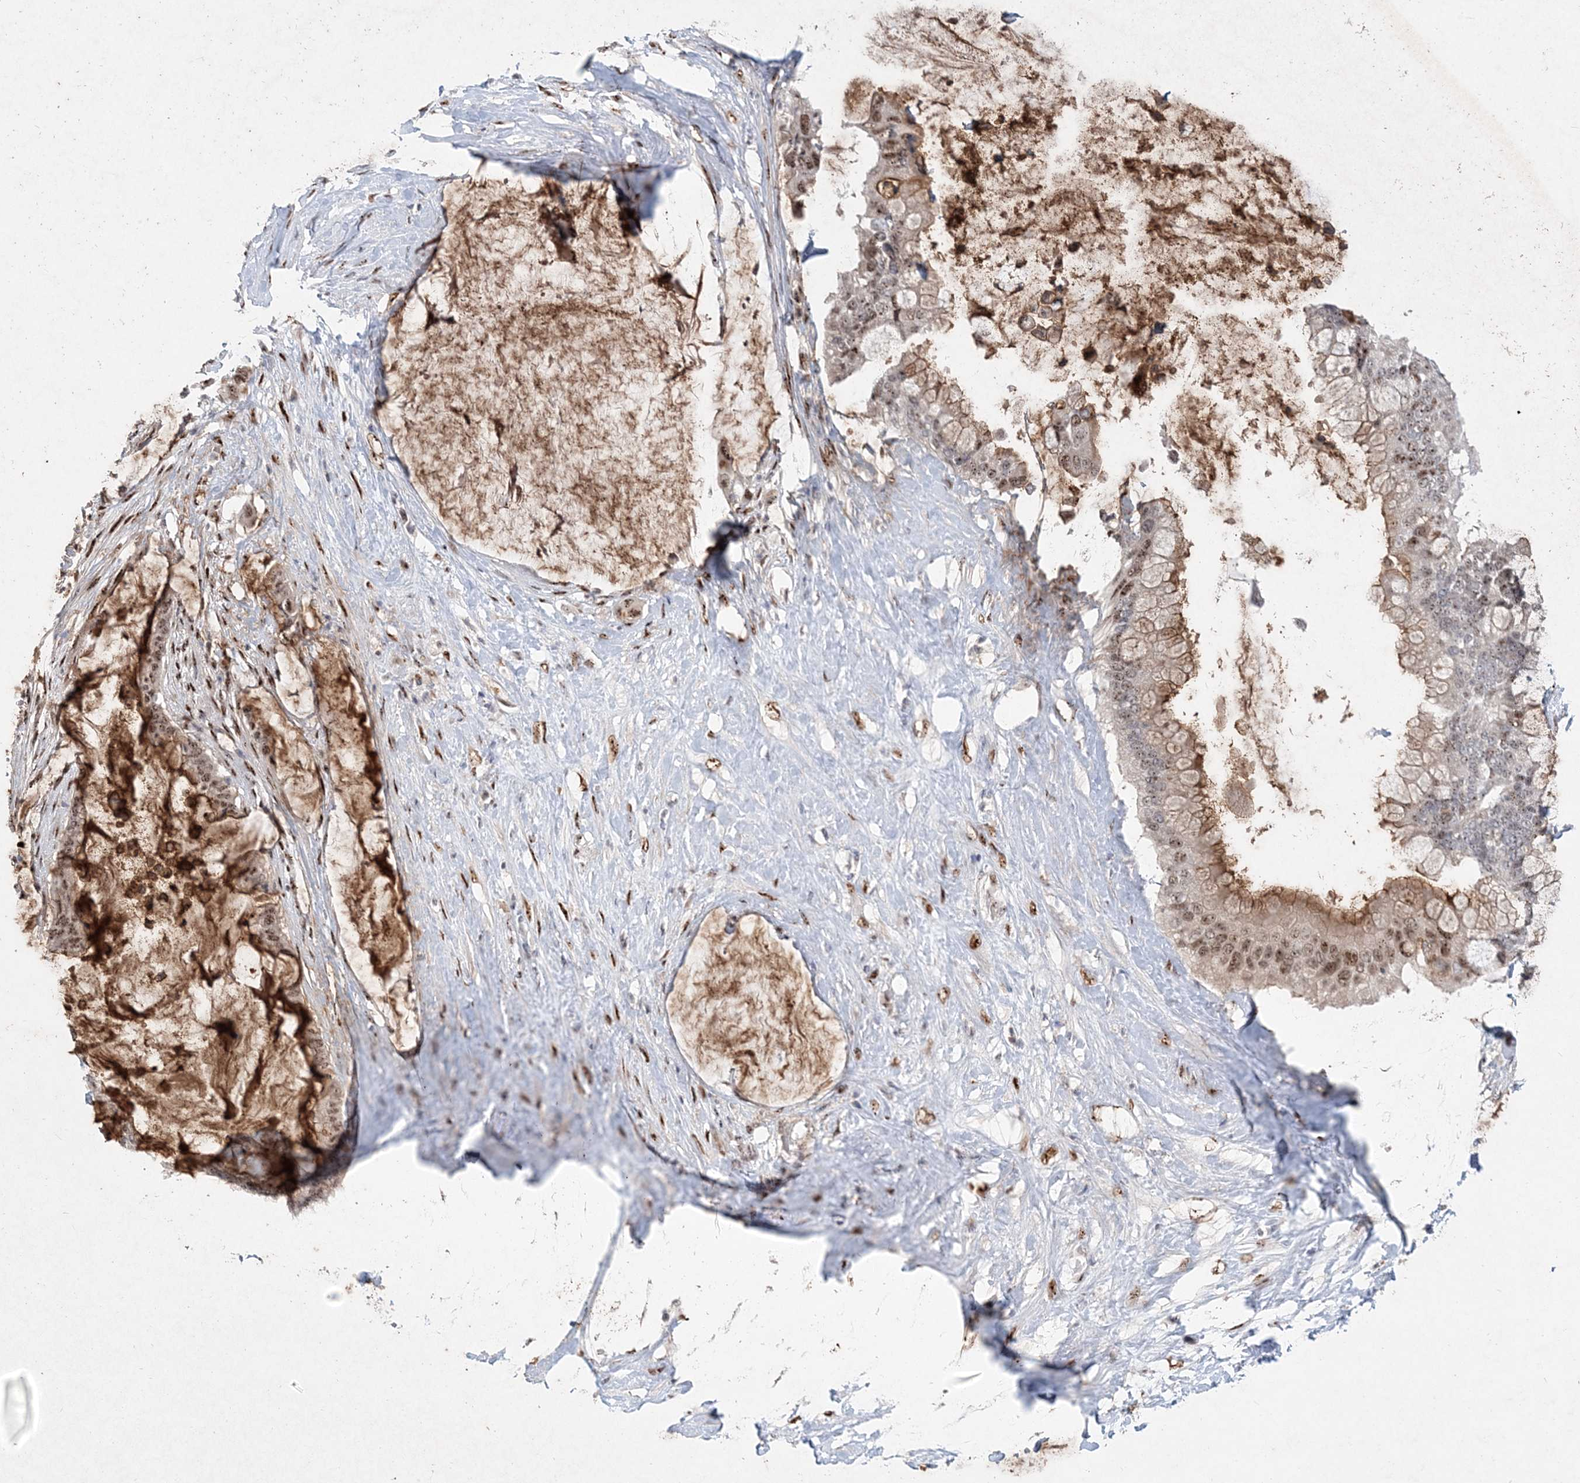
{"staining": {"intensity": "moderate", "quantity": ">75%", "location": "cytoplasmic/membranous,nuclear"}, "tissue": "pancreatic cancer", "cell_type": "Tumor cells", "image_type": "cancer", "snomed": [{"axis": "morphology", "description": "Adenocarcinoma, NOS"}, {"axis": "topography", "description": "Pancreas"}], "caption": "DAB (3,3'-diaminobenzidine) immunohistochemical staining of human adenocarcinoma (pancreatic) shows moderate cytoplasmic/membranous and nuclear protein staining in about >75% of tumor cells. Using DAB (brown) and hematoxylin (blue) stains, captured at high magnification using brightfield microscopy.", "gene": "GIN1", "patient": {"sex": "male", "age": 41}}